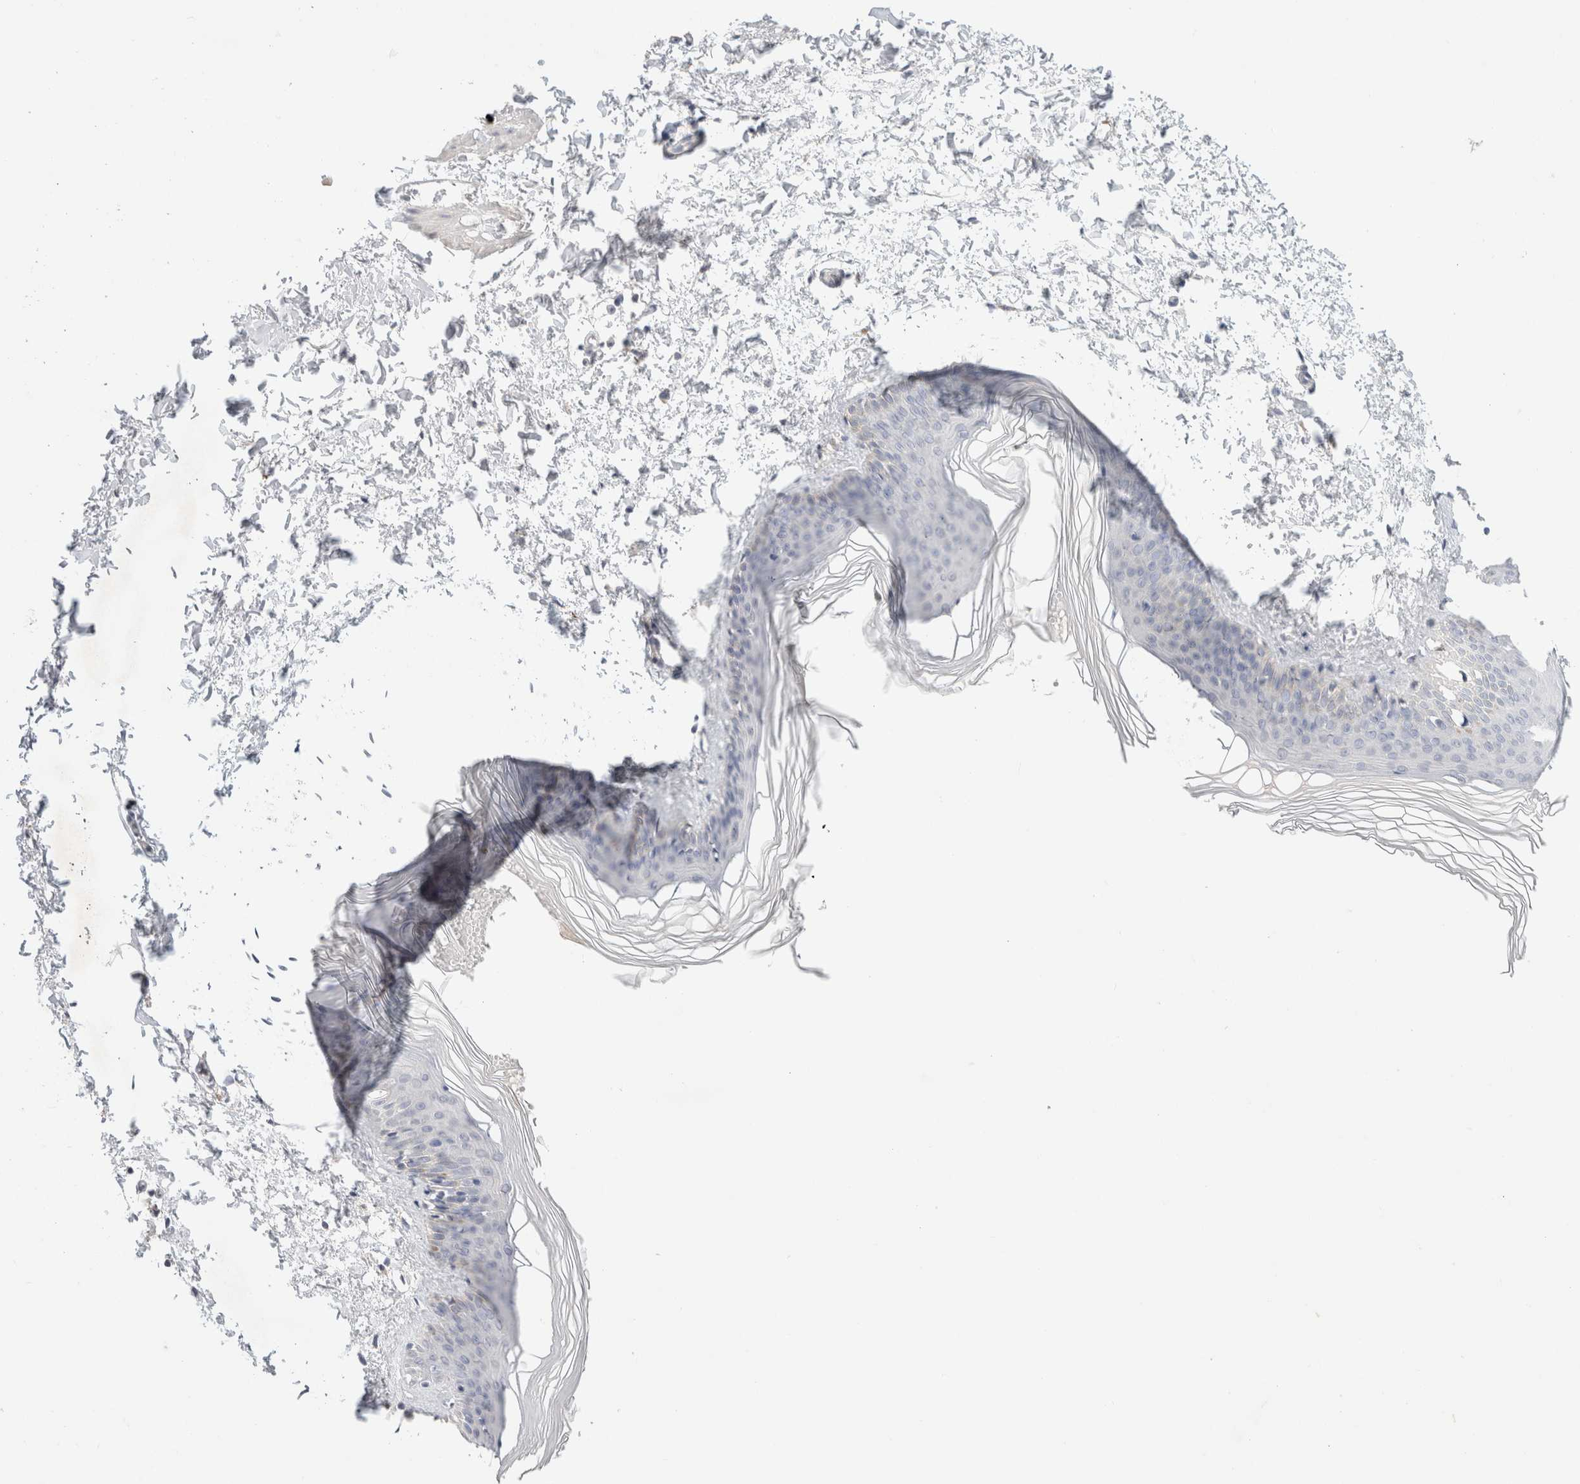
{"staining": {"intensity": "negative", "quantity": "none", "location": "none"}, "tissue": "skin", "cell_type": "Fibroblasts", "image_type": "normal", "snomed": [{"axis": "morphology", "description": "Normal tissue, NOS"}, {"axis": "topography", "description": "Skin"}], "caption": "Immunohistochemistry image of normal skin stained for a protein (brown), which shows no positivity in fibroblasts.", "gene": "MPP2", "patient": {"sex": "female", "age": 27}}